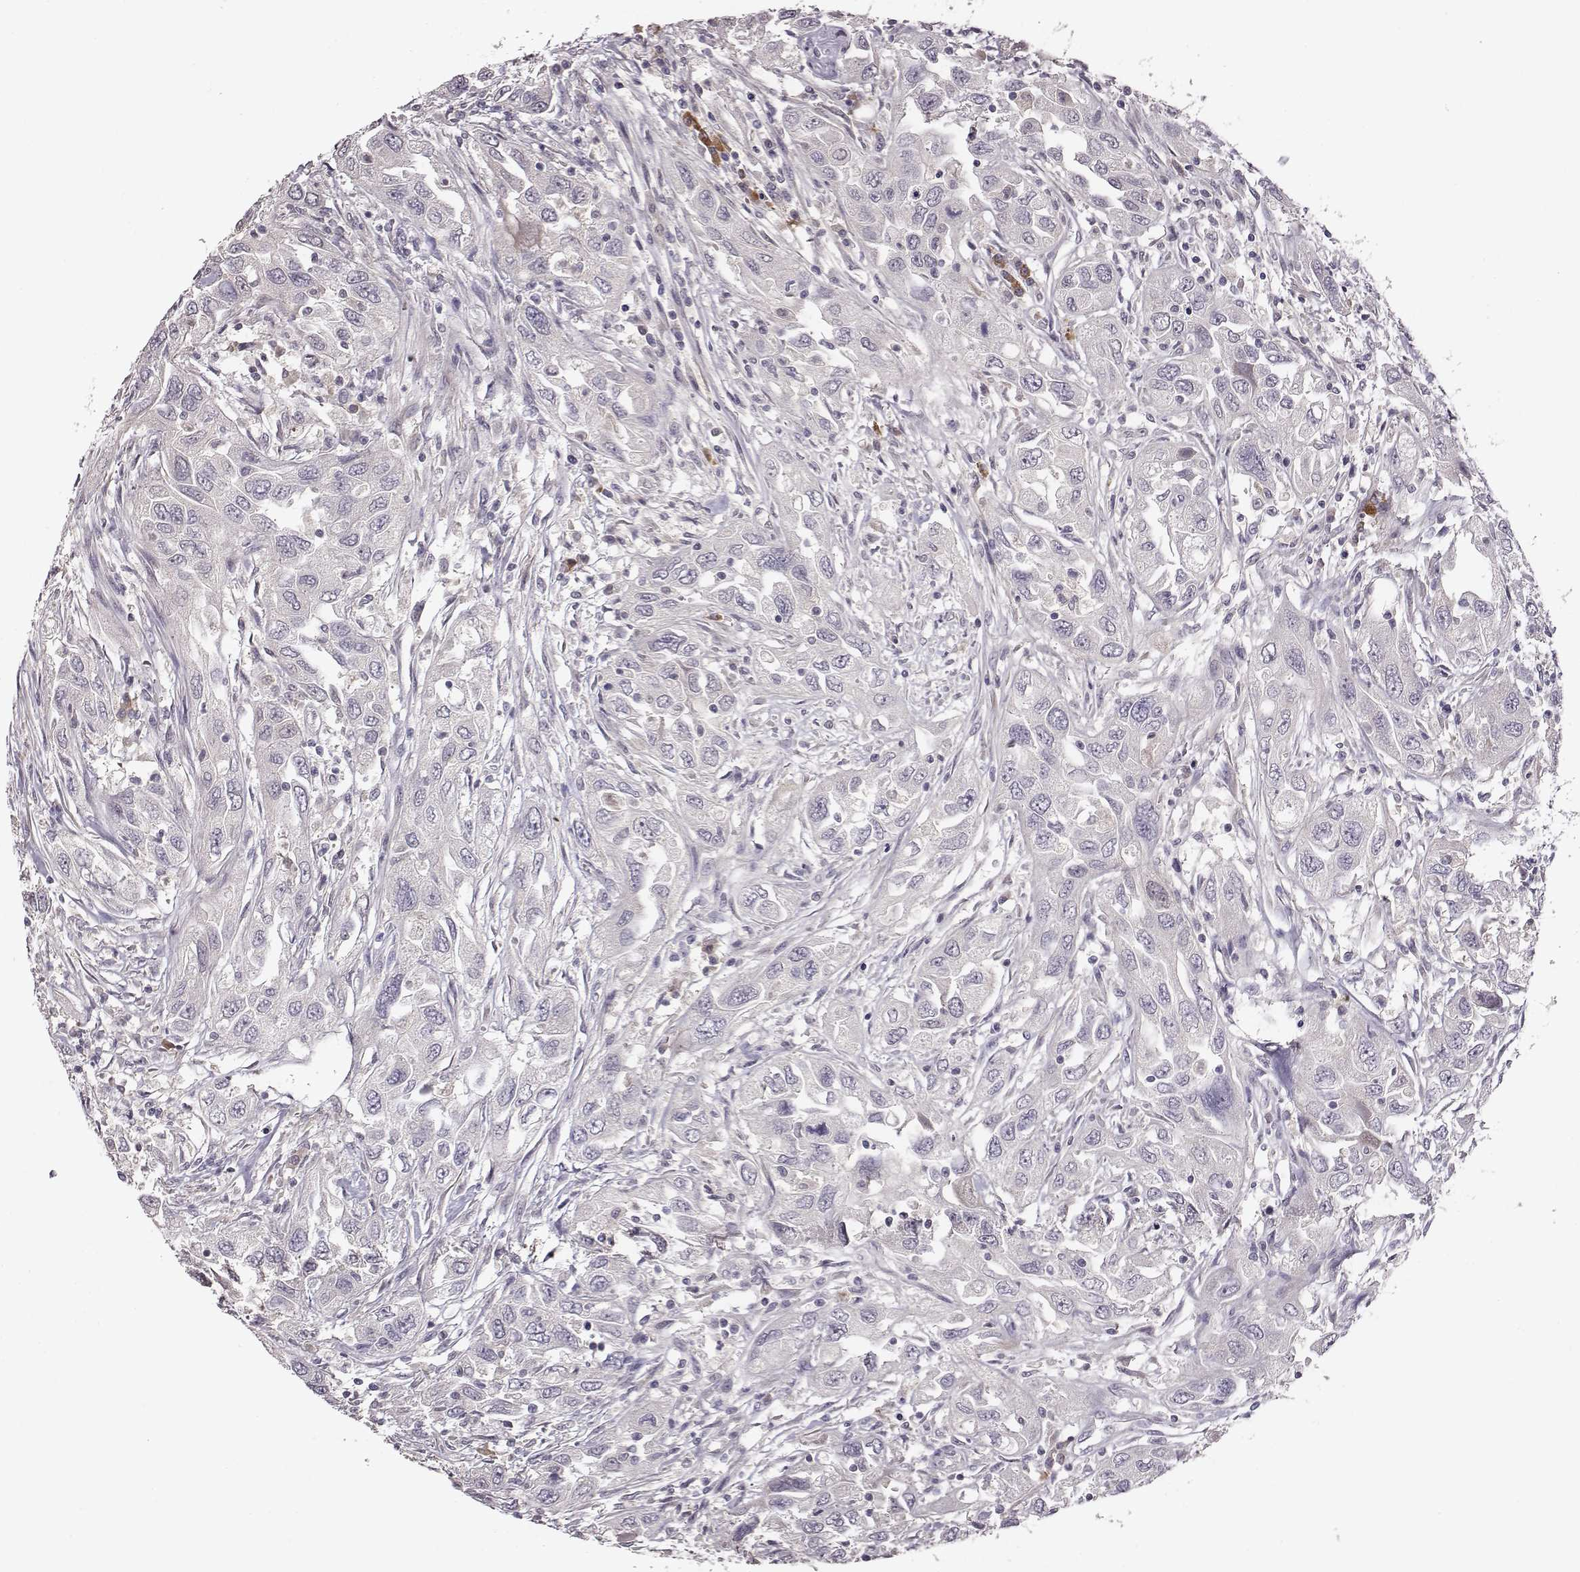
{"staining": {"intensity": "negative", "quantity": "none", "location": "none"}, "tissue": "urothelial cancer", "cell_type": "Tumor cells", "image_type": "cancer", "snomed": [{"axis": "morphology", "description": "Urothelial carcinoma, High grade"}, {"axis": "topography", "description": "Urinary bladder"}], "caption": "This is an immunohistochemistry image of human urothelial cancer. There is no positivity in tumor cells.", "gene": "SLC22A6", "patient": {"sex": "male", "age": 76}}